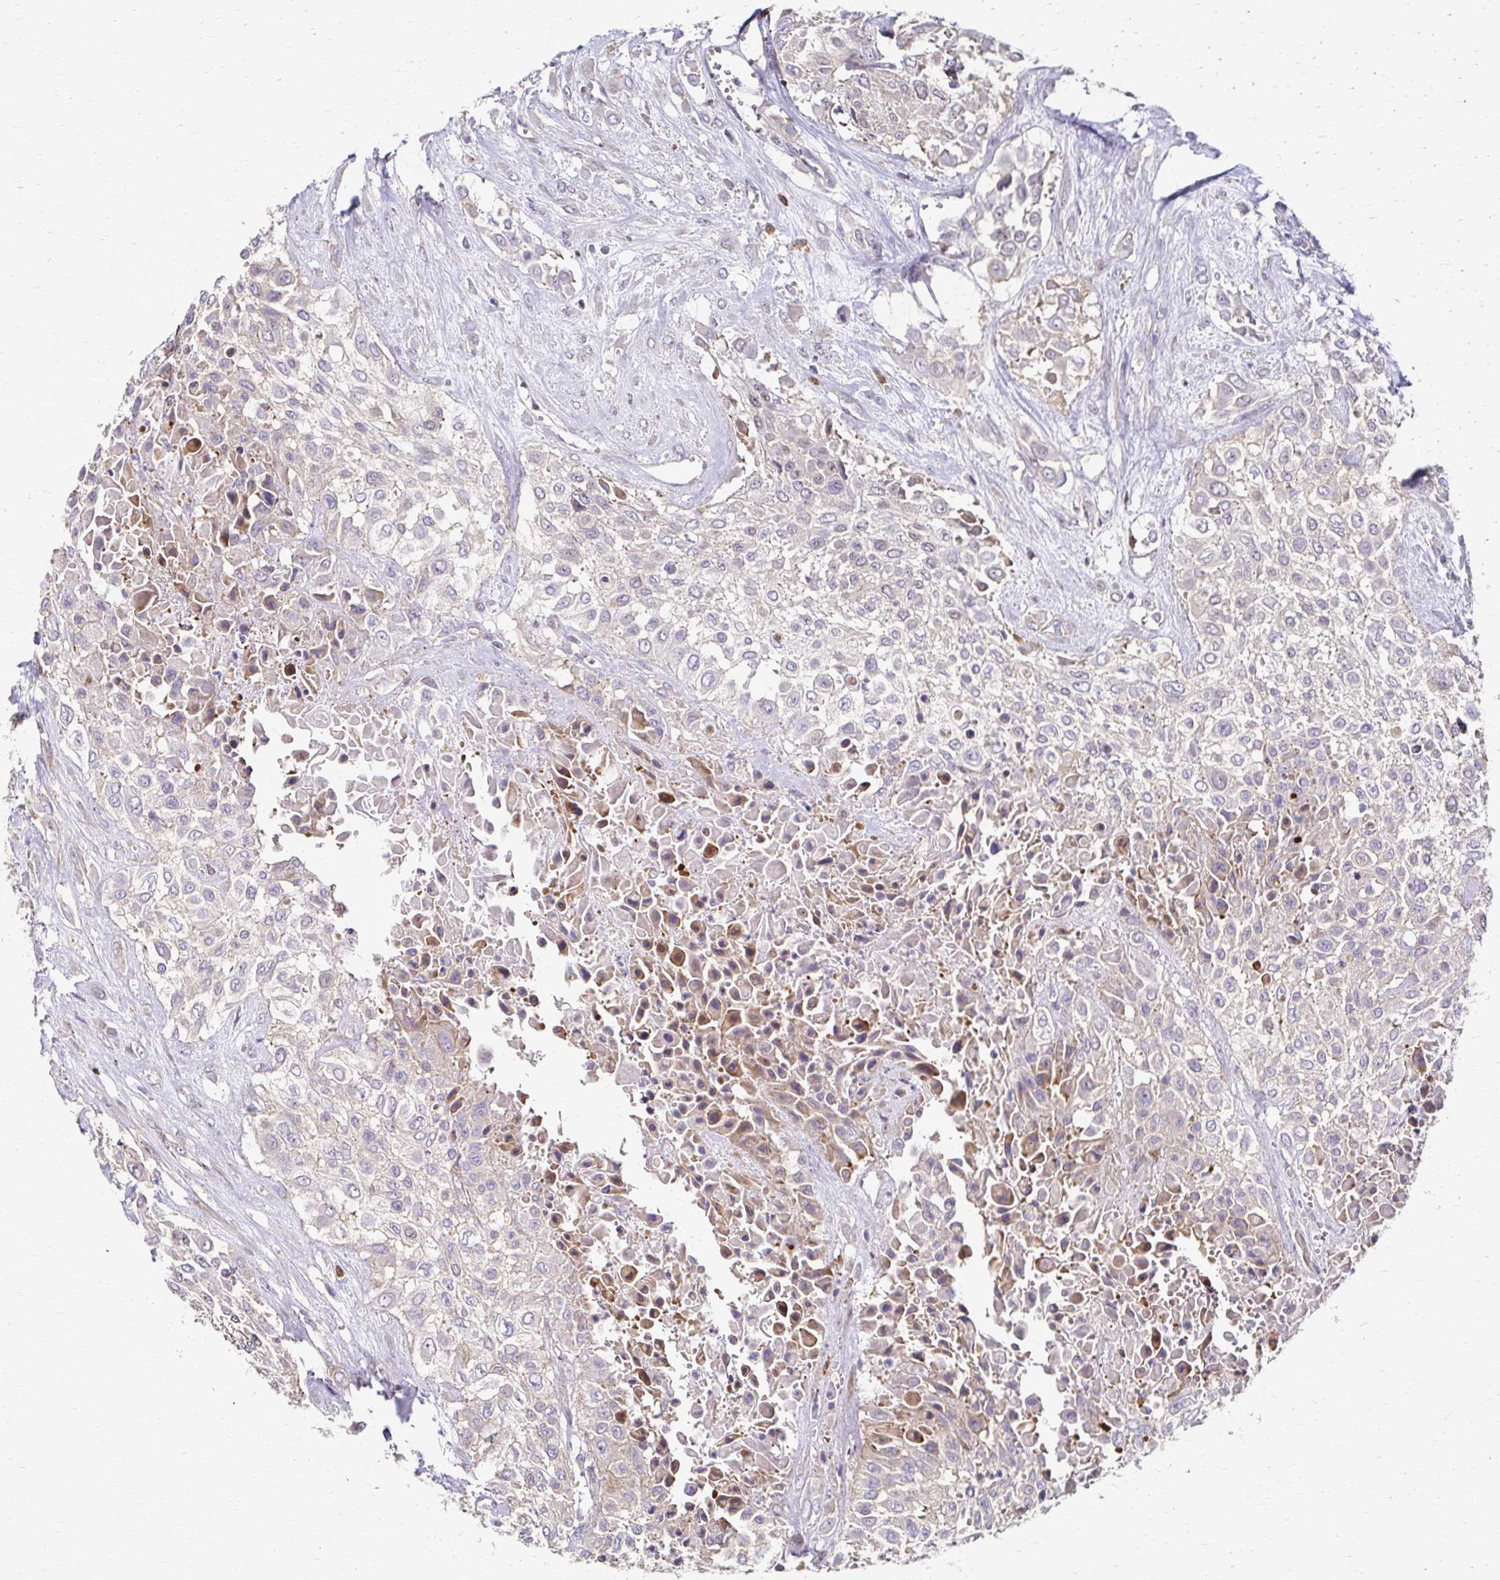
{"staining": {"intensity": "weak", "quantity": "<25%", "location": "cytoplasmic/membranous"}, "tissue": "urothelial cancer", "cell_type": "Tumor cells", "image_type": "cancer", "snomed": [{"axis": "morphology", "description": "Urothelial carcinoma, High grade"}, {"axis": "topography", "description": "Urinary bladder"}], "caption": "Immunohistochemical staining of urothelial cancer reveals no significant staining in tumor cells.", "gene": "SKA2", "patient": {"sex": "male", "age": 57}}